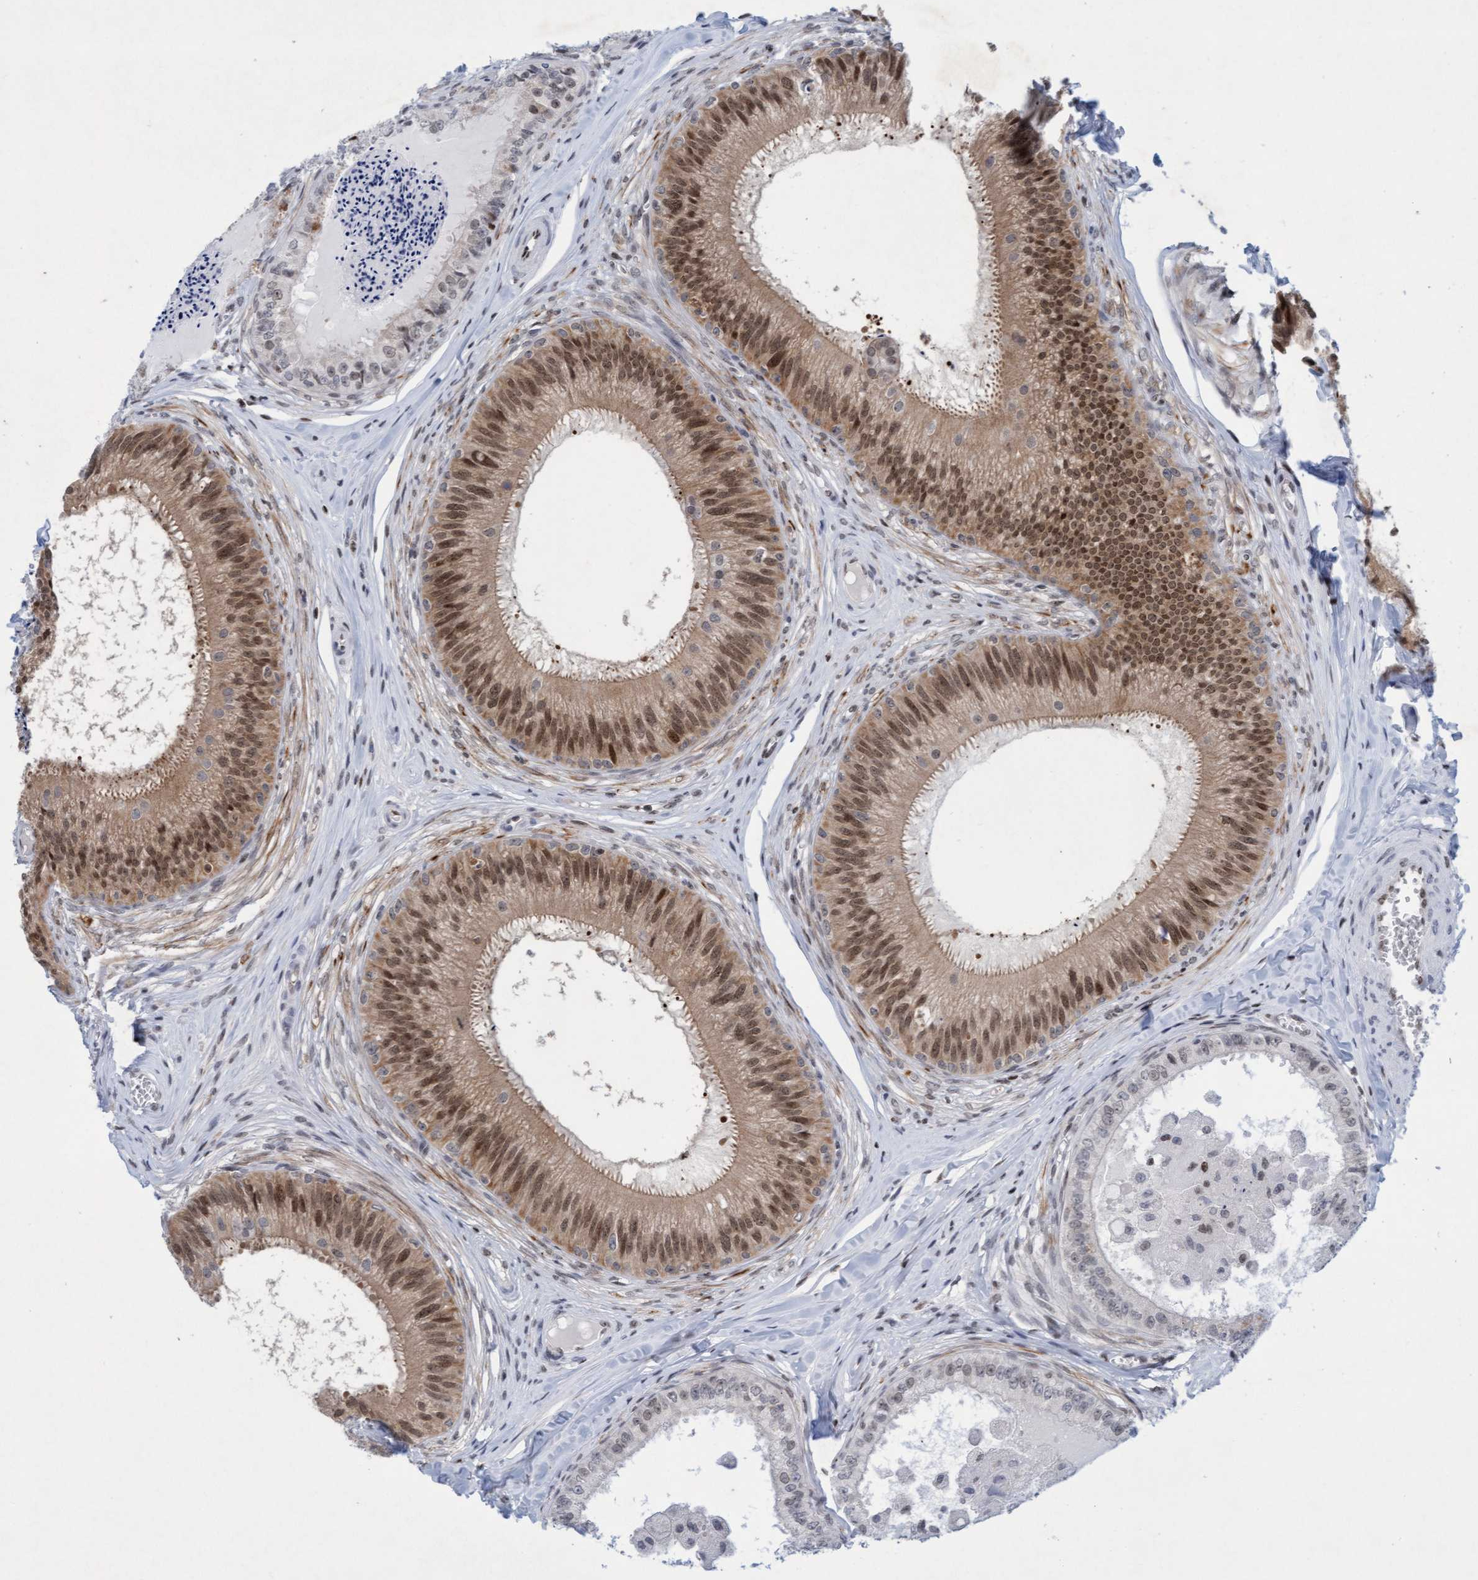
{"staining": {"intensity": "moderate", "quantity": ">75%", "location": "cytoplasmic/membranous,nuclear"}, "tissue": "epididymis", "cell_type": "Glandular cells", "image_type": "normal", "snomed": [{"axis": "morphology", "description": "Normal tissue, NOS"}, {"axis": "topography", "description": "Epididymis"}], "caption": "Immunohistochemistry (IHC) (DAB) staining of normal human epididymis demonstrates moderate cytoplasmic/membranous,nuclear protein positivity in about >75% of glandular cells.", "gene": "GLRX2", "patient": {"sex": "male", "age": 31}}